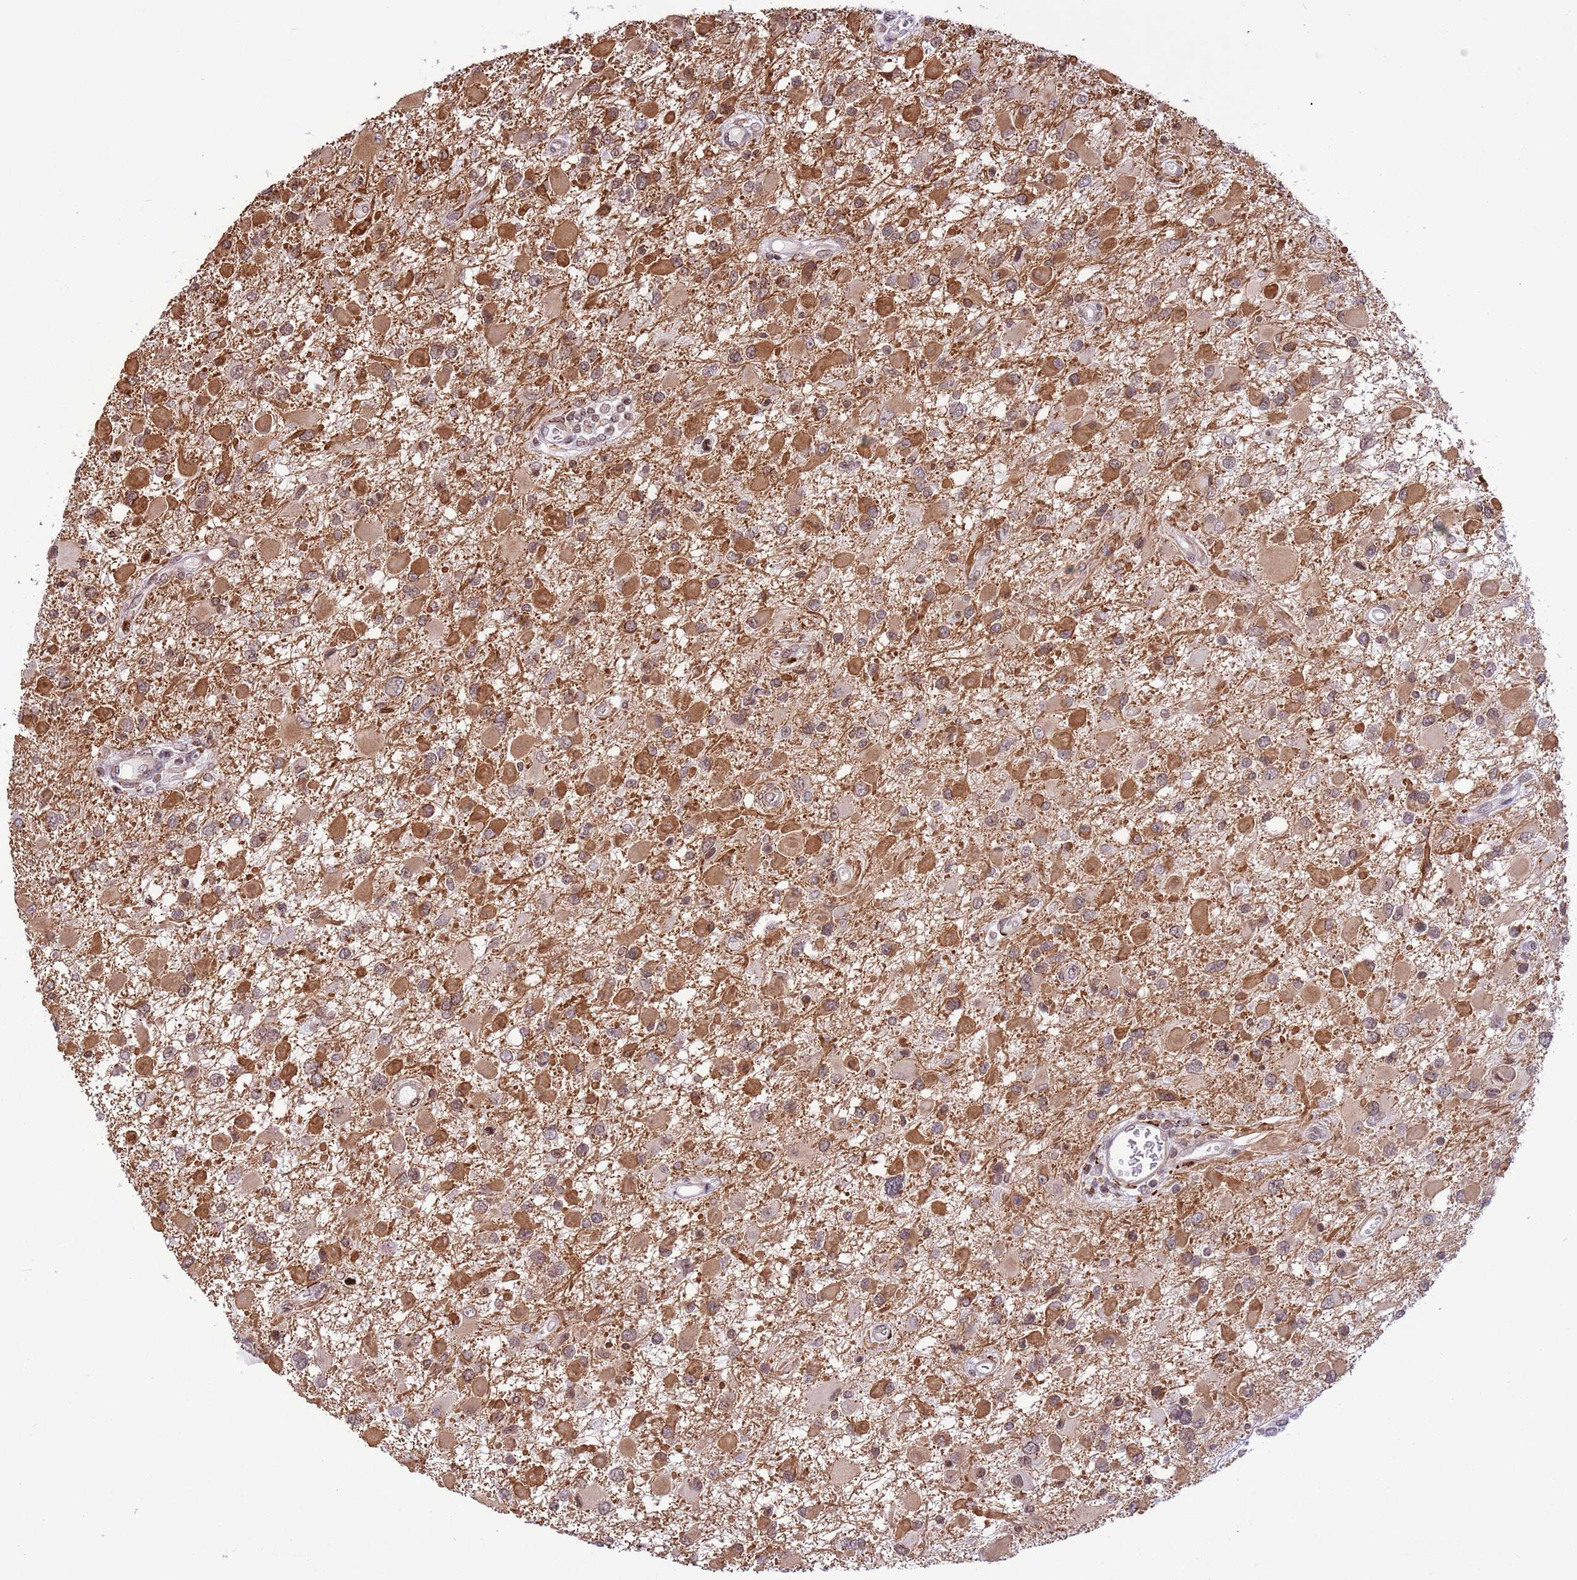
{"staining": {"intensity": "moderate", "quantity": ">75%", "location": "cytoplasmic/membranous,nuclear"}, "tissue": "glioma", "cell_type": "Tumor cells", "image_type": "cancer", "snomed": [{"axis": "morphology", "description": "Glioma, malignant, High grade"}, {"axis": "topography", "description": "Brain"}], "caption": "Tumor cells exhibit moderate cytoplasmic/membranous and nuclear expression in approximately >75% of cells in glioma. The staining was performed using DAB, with brown indicating positive protein expression. Nuclei are stained blue with hematoxylin.", "gene": "NRIP1", "patient": {"sex": "male", "age": 53}}